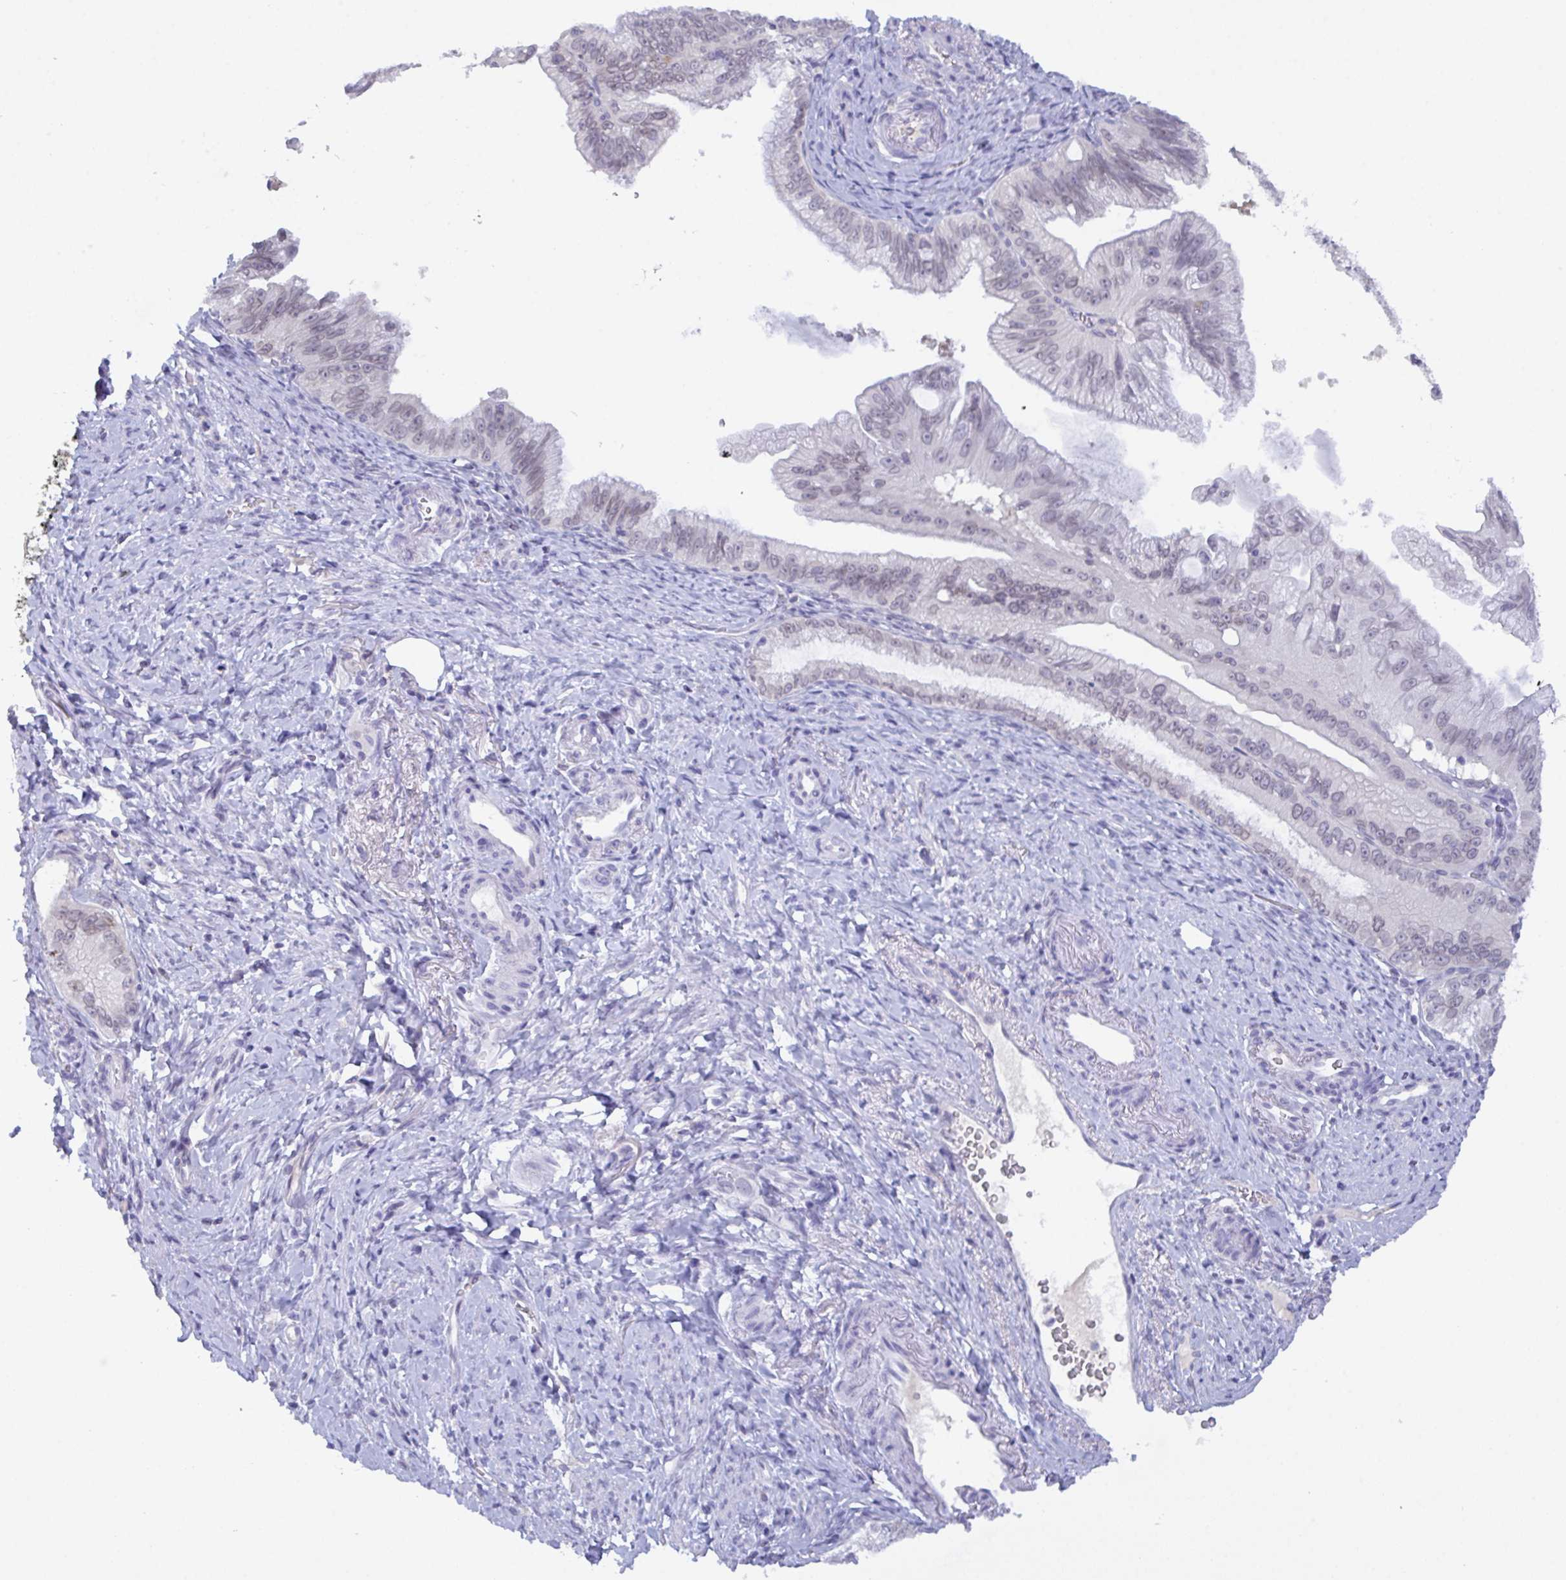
{"staining": {"intensity": "negative", "quantity": "none", "location": "none"}, "tissue": "pancreatic cancer", "cell_type": "Tumor cells", "image_type": "cancer", "snomed": [{"axis": "morphology", "description": "Adenocarcinoma, NOS"}, {"axis": "topography", "description": "Pancreas"}], "caption": "Tumor cells show no significant expression in pancreatic cancer.", "gene": "SERPINB13", "patient": {"sex": "male", "age": 70}}